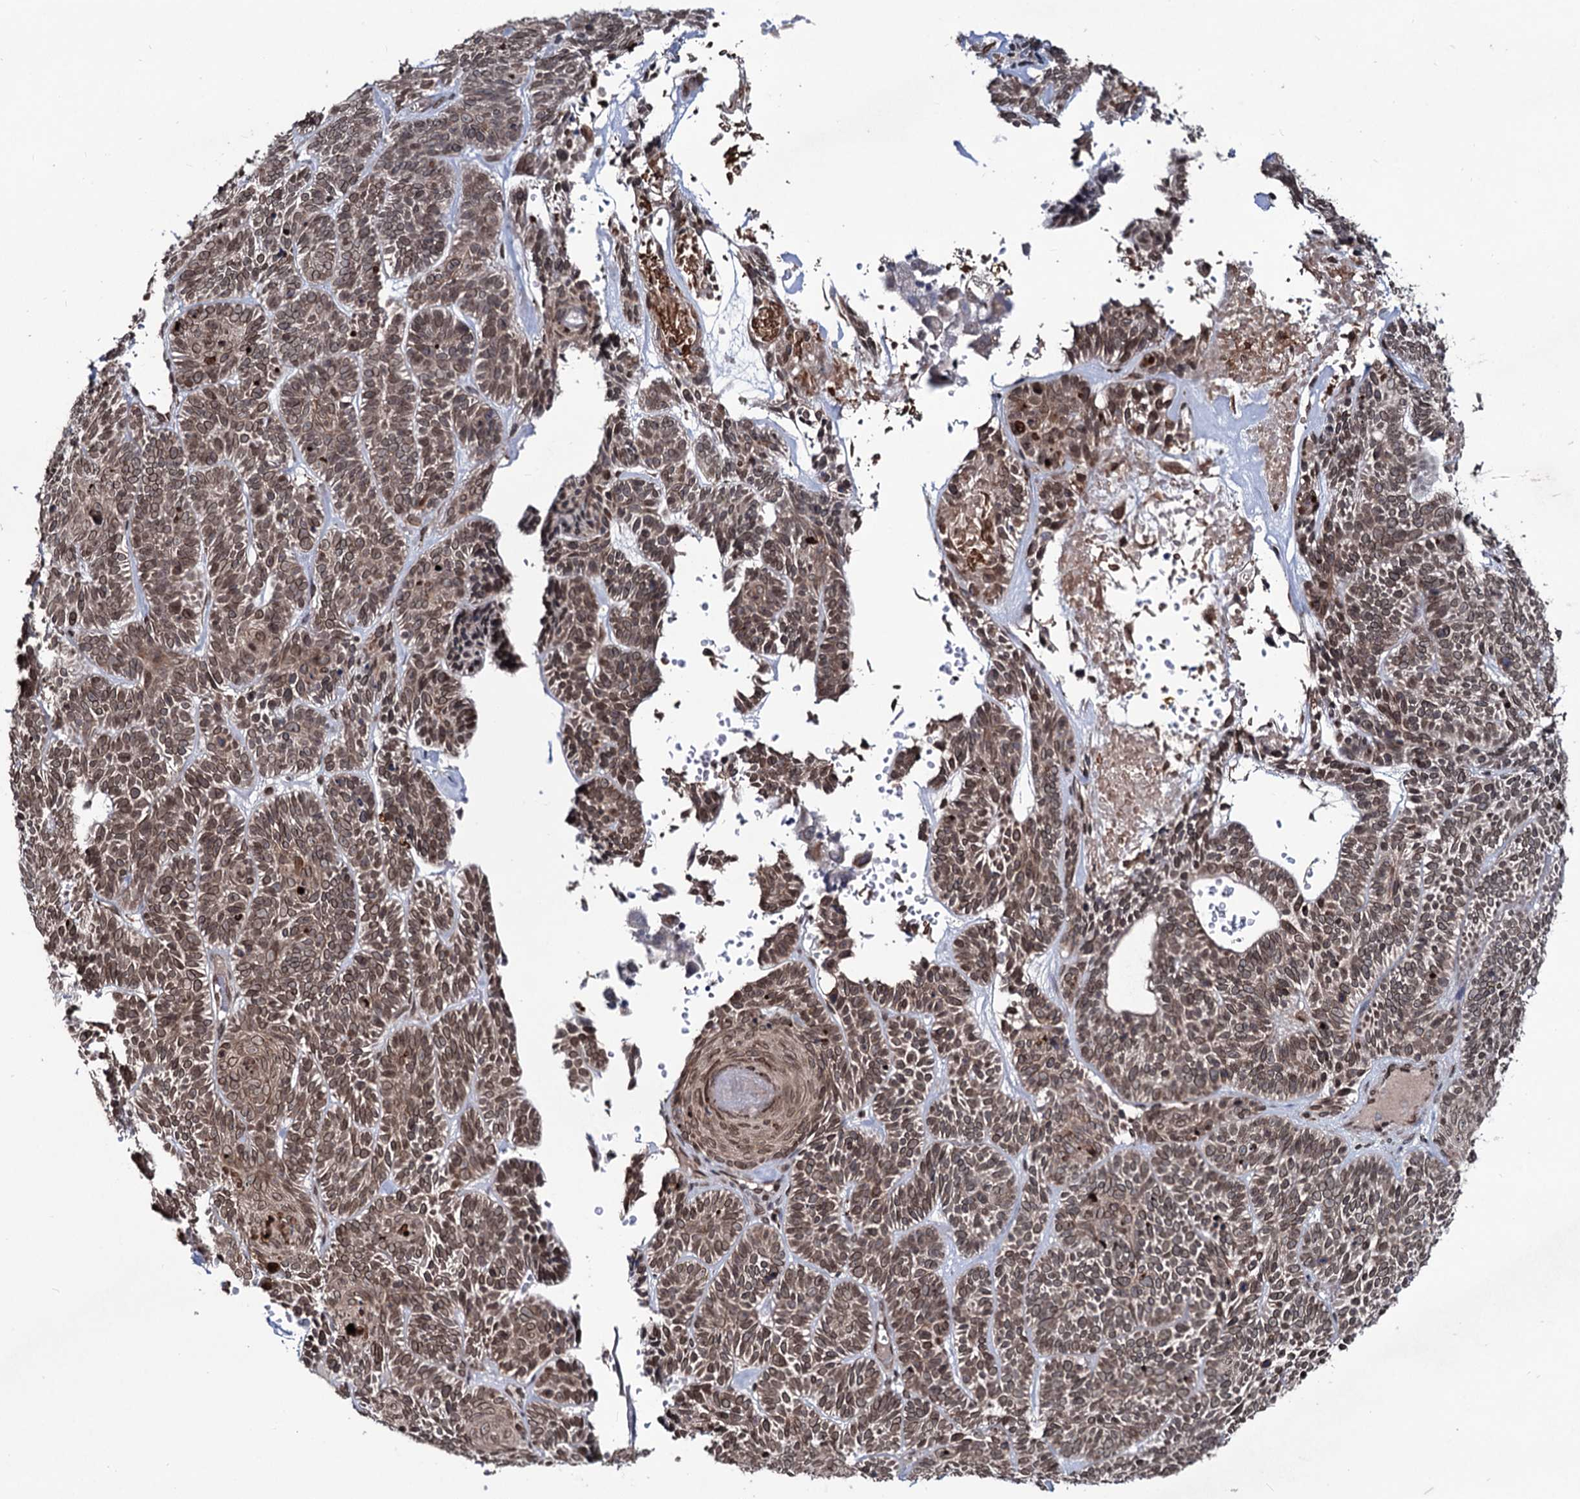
{"staining": {"intensity": "moderate", "quantity": ">75%", "location": "cytoplasmic/membranous,nuclear"}, "tissue": "skin cancer", "cell_type": "Tumor cells", "image_type": "cancer", "snomed": [{"axis": "morphology", "description": "Basal cell carcinoma"}, {"axis": "topography", "description": "Skin"}], "caption": "Skin cancer (basal cell carcinoma) tissue demonstrates moderate cytoplasmic/membranous and nuclear positivity in approximately >75% of tumor cells, visualized by immunohistochemistry.", "gene": "RNF6", "patient": {"sex": "male", "age": 85}}